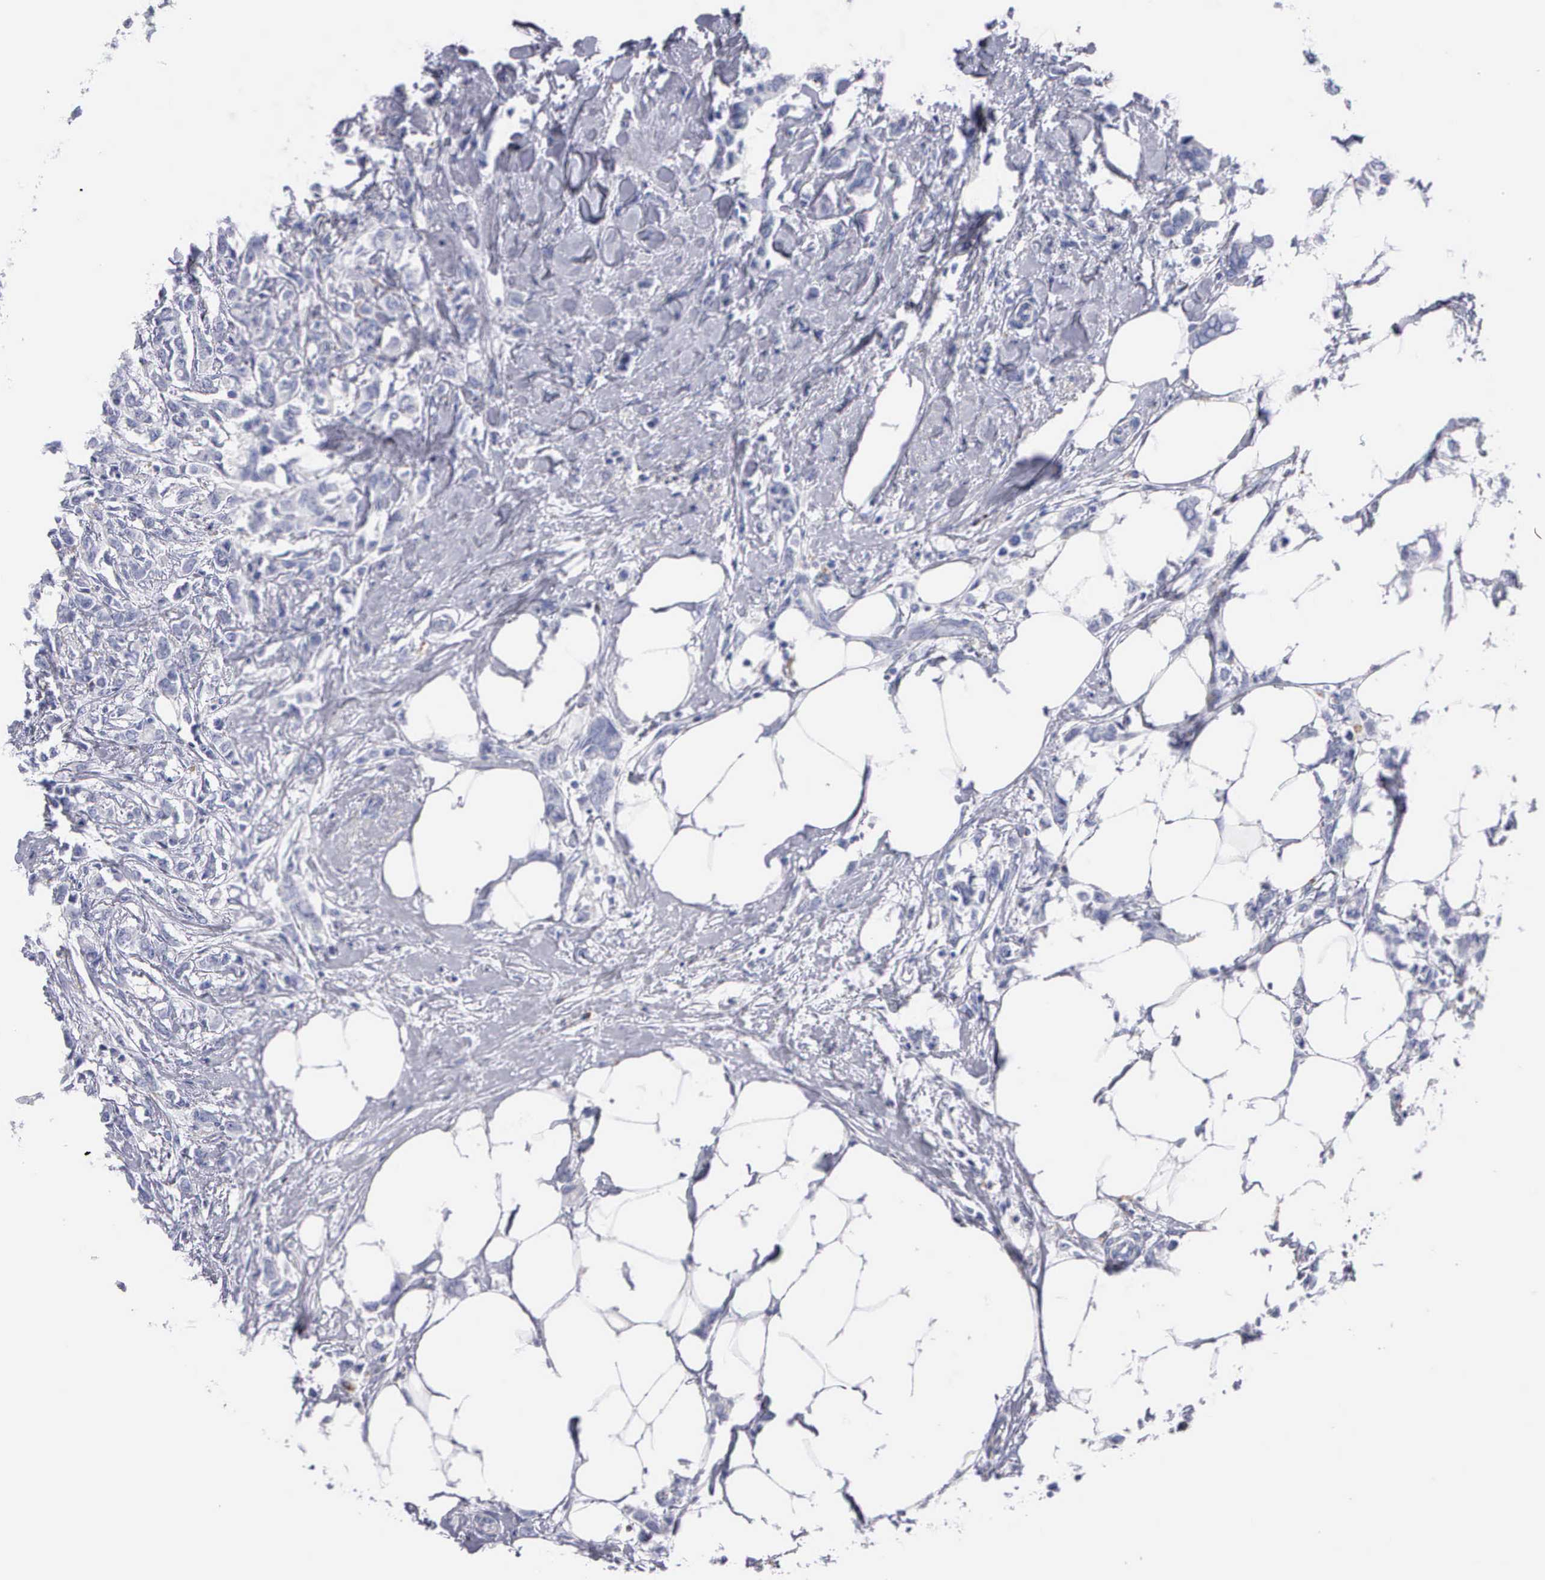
{"staining": {"intensity": "negative", "quantity": "none", "location": "none"}, "tissue": "breast cancer", "cell_type": "Tumor cells", "image_type": "cancer", "snomed": [{"axis": "morphology", "description": "Duct carcinoma"}, {"axis": "topography", "description": "Breast"}], "caption": "Tumor cells are negative for protein expression in human breast intraductal carcinoma. (Brightfield microscopy of DAB (3,3'-diaminobenzidine) immunohistochemistry (IHC) at high magnification).", "gene": "CTSL", "patient": {"sex": "female", "age": 84}}